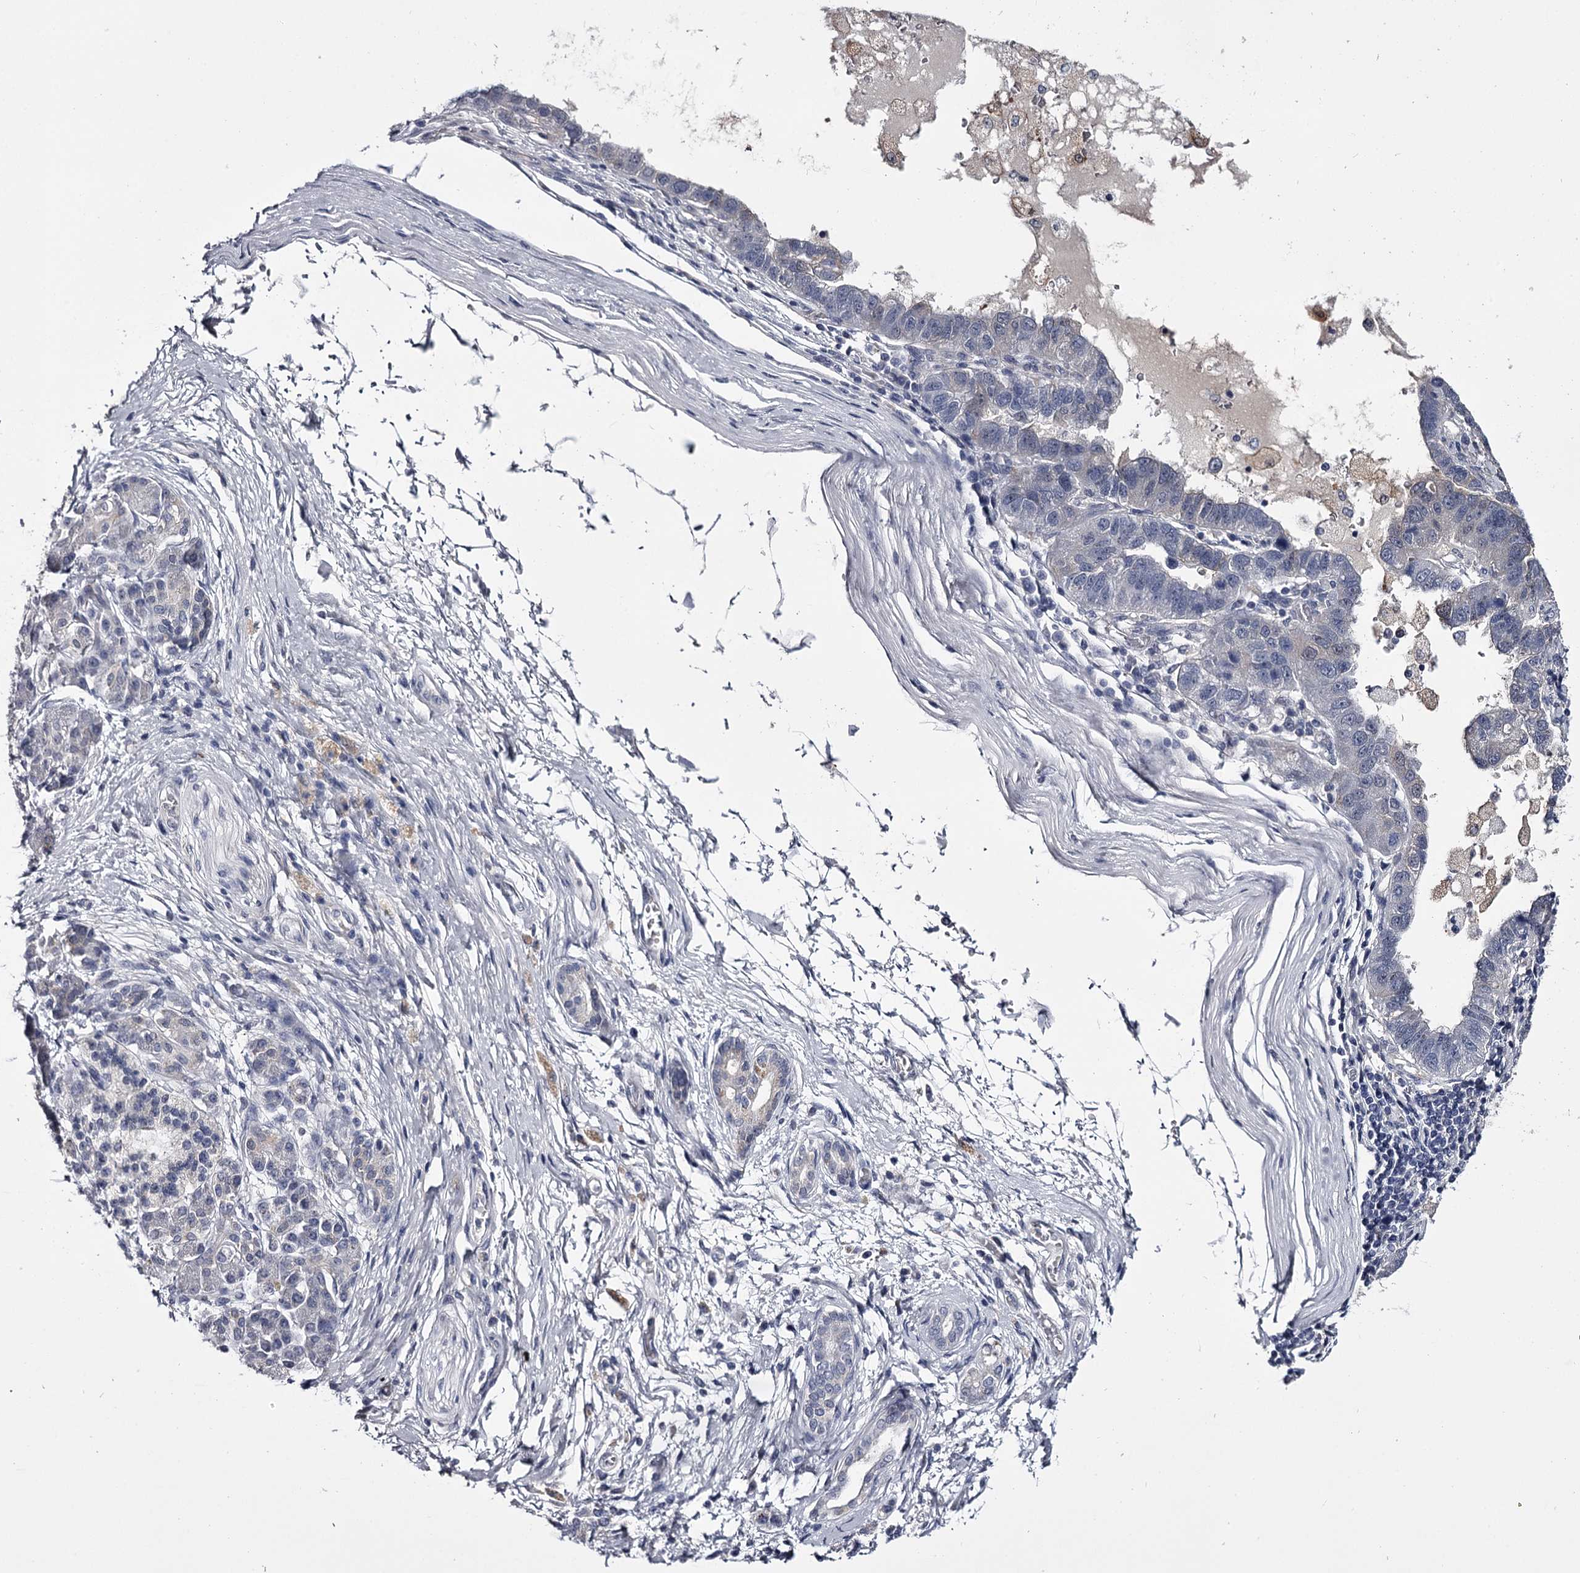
{"staining": {"intensity": "negative", "quantity": "none", "location": "none"}, "tissue": "pancreatic cancer", "cell_type": "Tumor cells", "image_type": "cancer", "snomed": [{"axis": "morphology", "description": "Adenocarcinoma, NOS"}, {"axis": "topography", "description": "Pancreas"}], "caption": "Immunohistochemistry (IHC) of human pancreatic cancer (adenocarcinoma) displays no staining in tumor cells. The staining was performed using DAB to visualize the protein expression in brown, while the nuclei were stained in blue with hematoxylin (Magnification: 20x).", "gene": "GSTO1", "patient": {"sex": "female", "age": 61}}